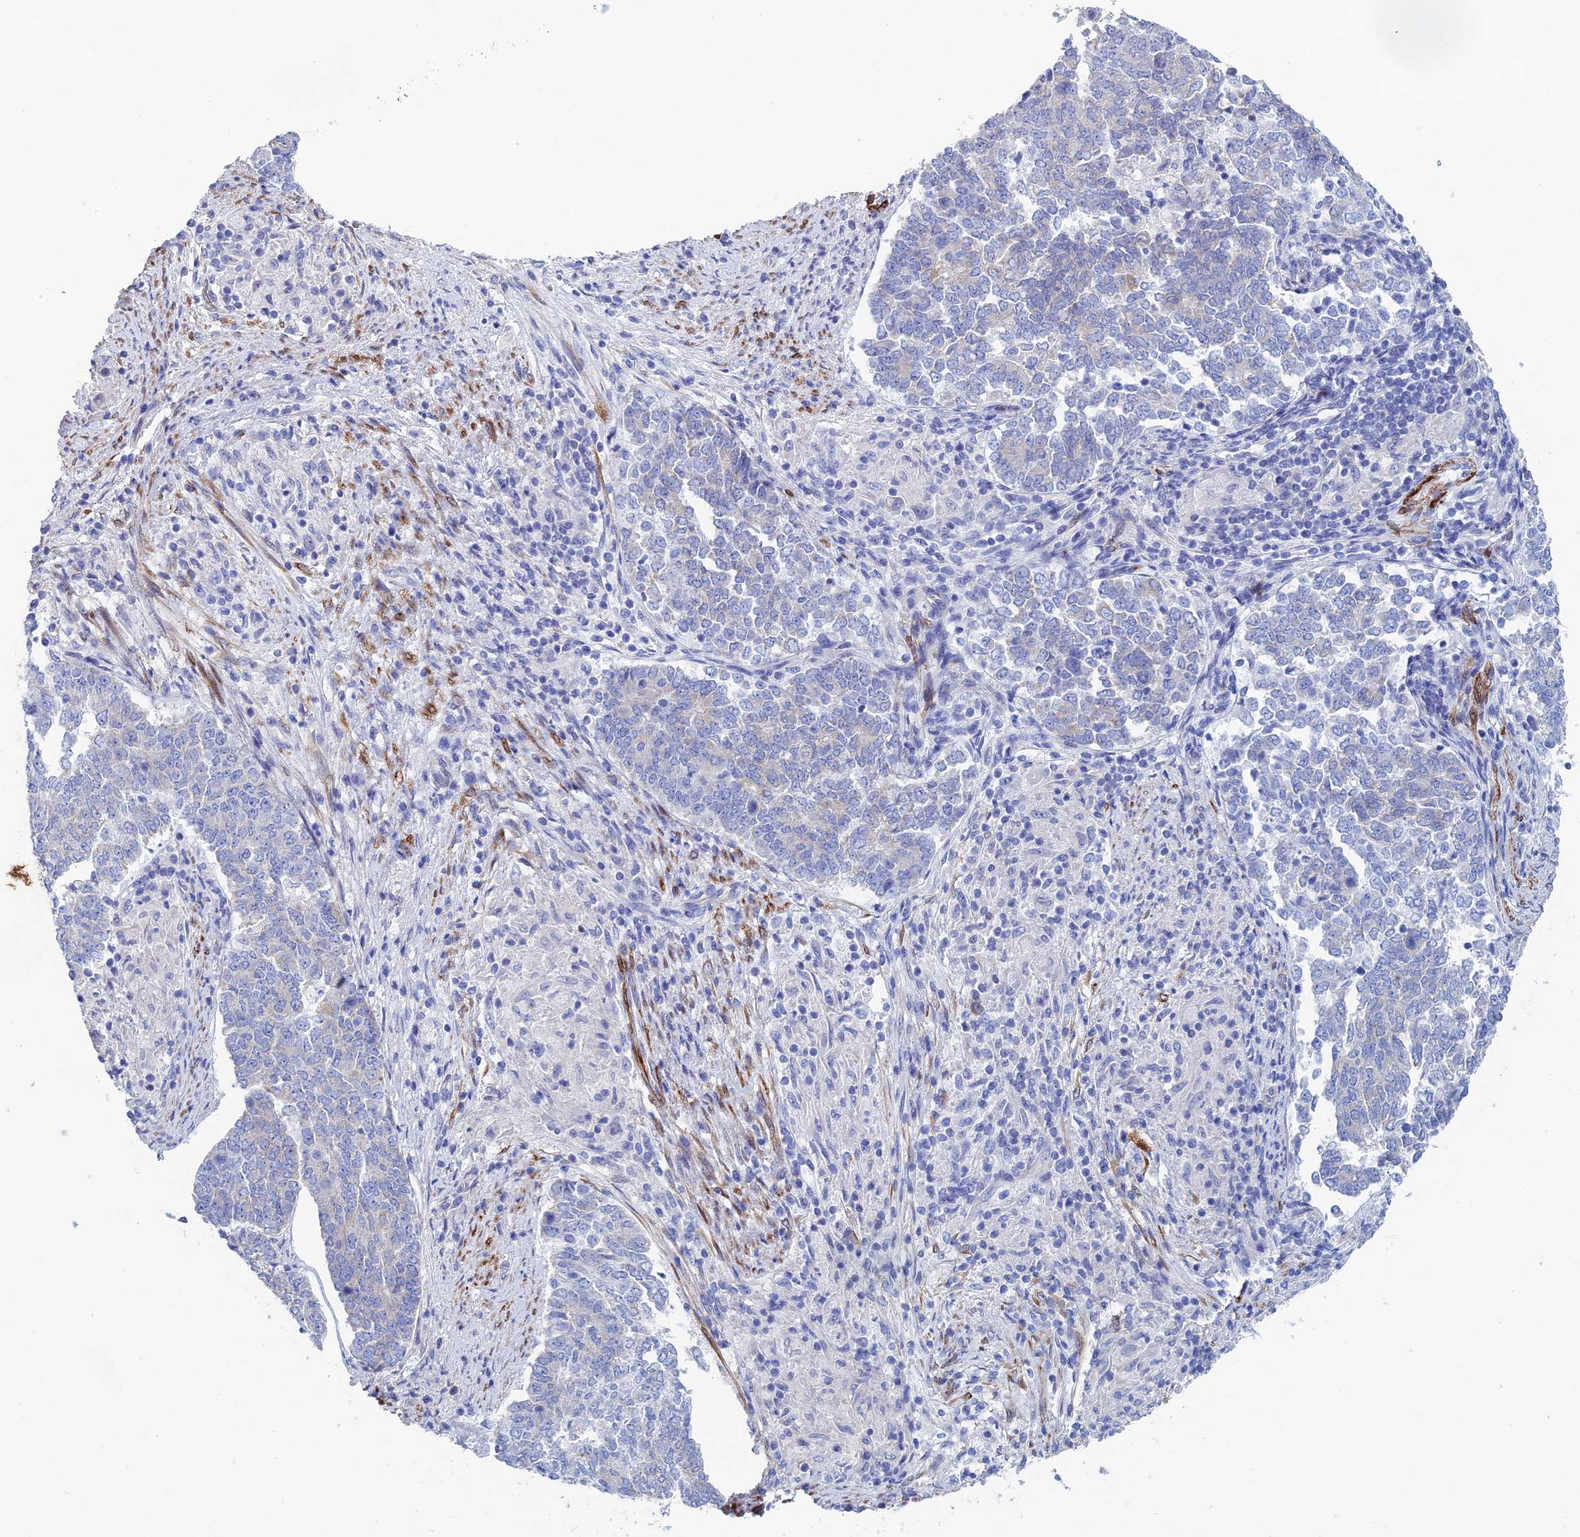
{"staining": {"intensity": "negative", "quantity": "none", "location": "none"}, "tissue": "endometrial cancer", "cell_type": "Tumor cells", "image_type": "cancer", "snomed": [{"axis": "morphology", "description": "Adenocarcinoma, NOS"}, {"axis": "topography", "description": "Endometrium"}], "caption": "Immunohistochemical staining of human endometrial cancer reveals no significant expression in tumor cells.", "gene": "PCDHA8", "patient": {"sex": "female", "age": 80}}